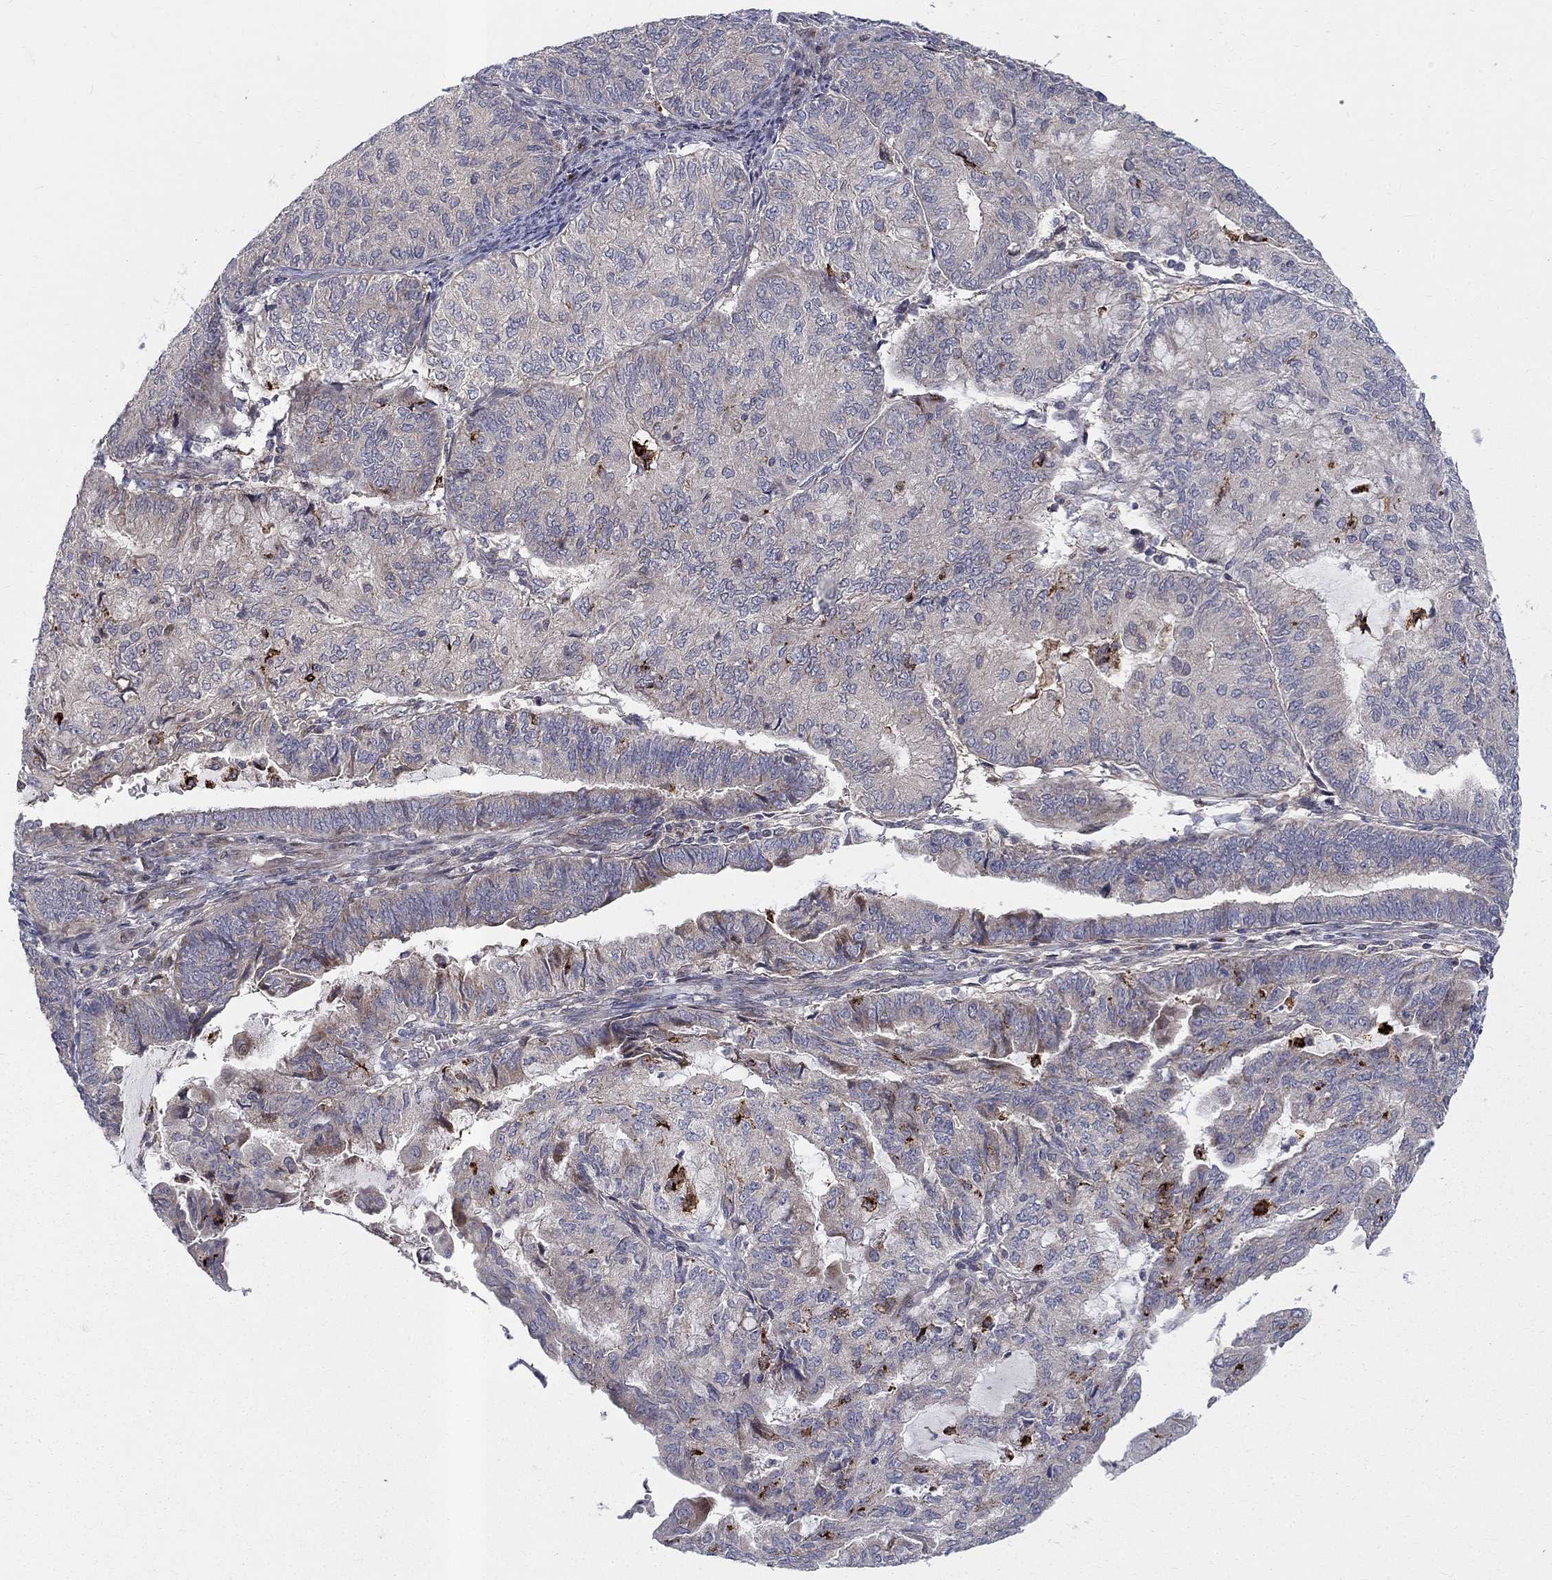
{"staining": {"intensity": "weak", "quantity": "<25%", "location": "cytoplasmic/membranous"}, "tissue": "endometrial cancer", "cell_type": "Tumor cells", "image_type": "cancer", "snomed": [{"axis": "morphology", "description": "Adenocarcinoma, NOS"}, {"axis": "topography", "description": "Endometrium"}], "caption": "Tumor cells are negative for brown protein staining in endometrial cancer (adenocarcinoma).", "gene": "WDR19", "patient": {"sex": "female", "age": 82}}